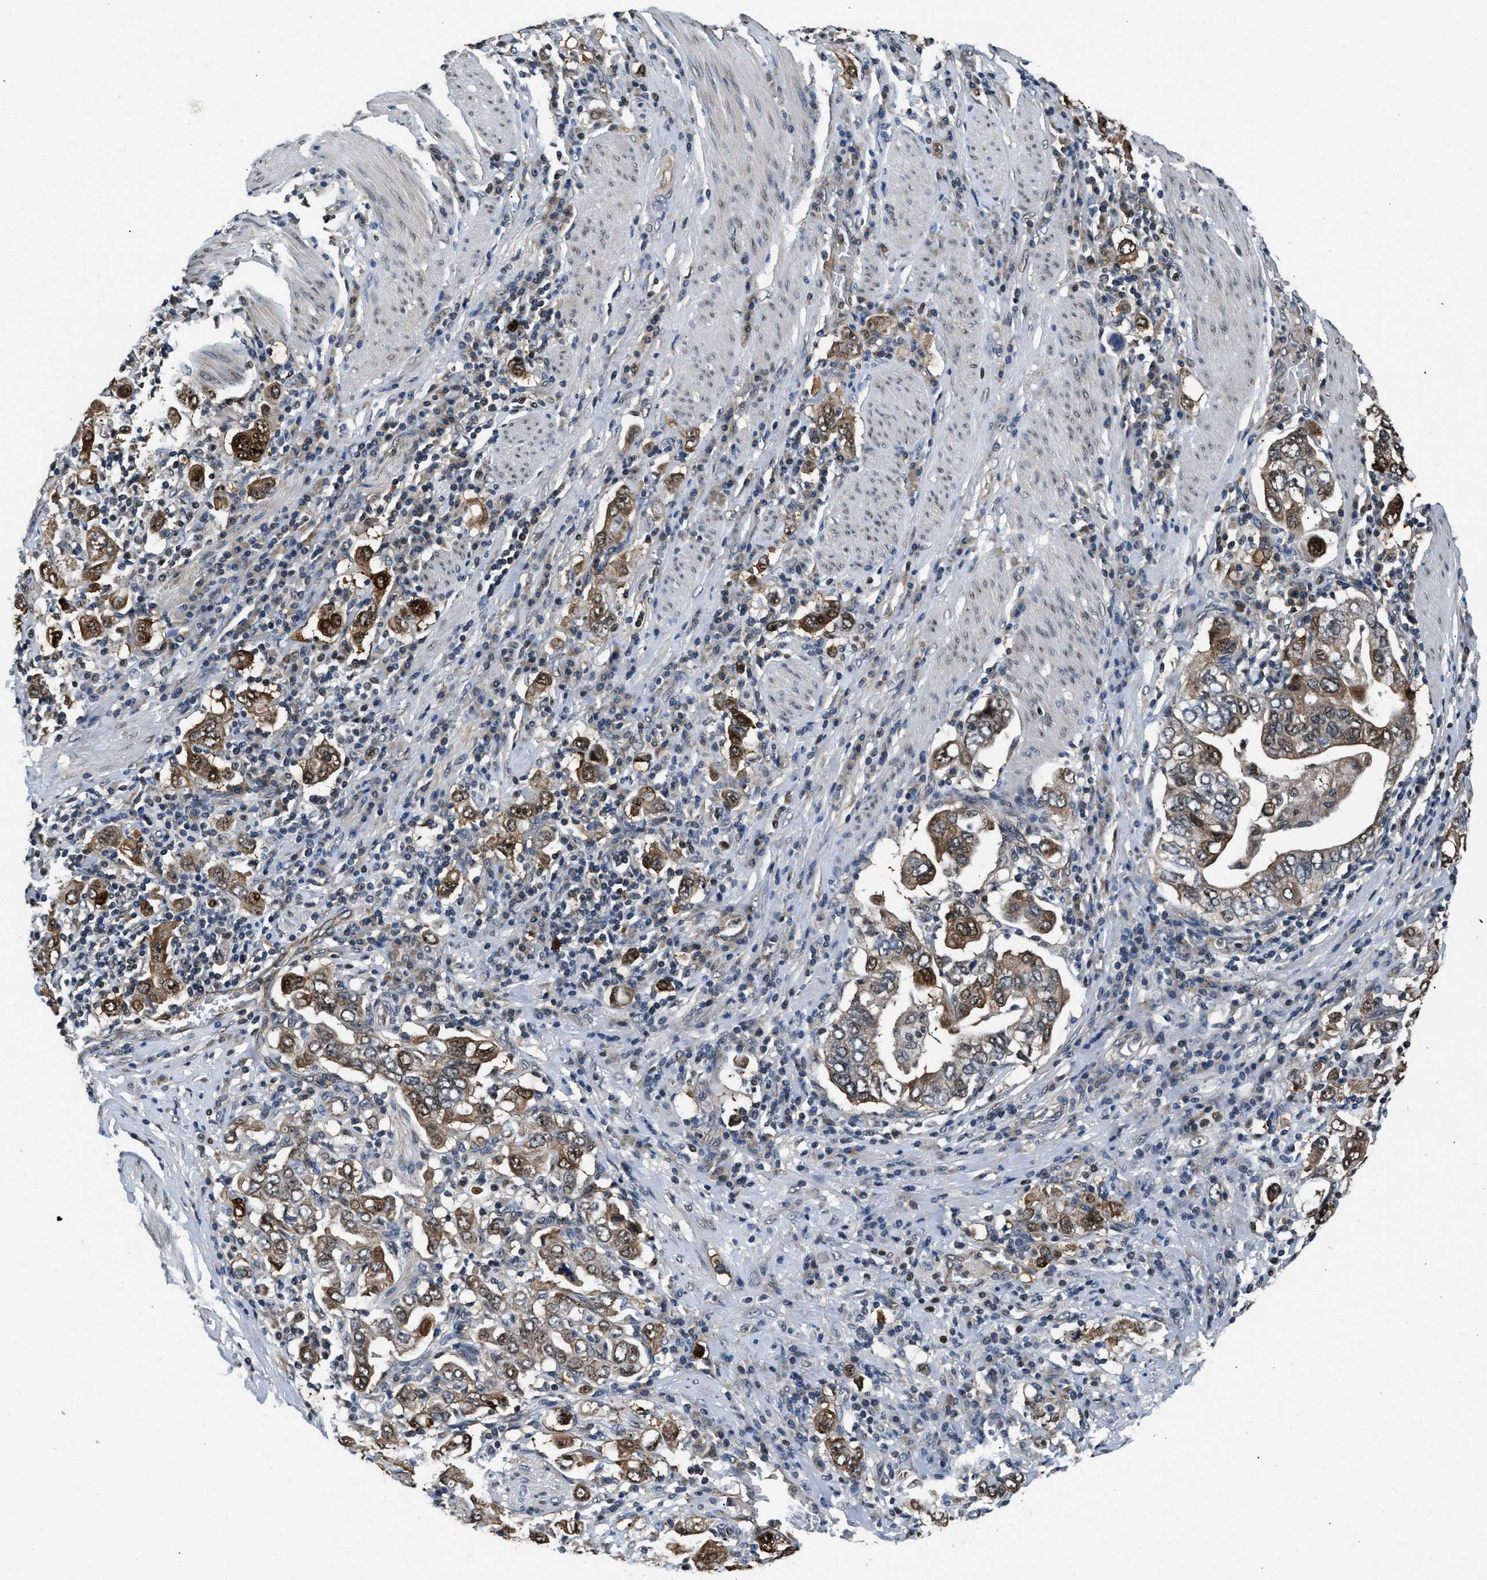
{"staining": {"intensity": "moderate", "quantity": ">75%", "location": "cytoplasmic/membranous,nuclear"}, "tissue": "stomach cancer", "cell_type": "Tumor cells", "image_type": "cancer", "snomed": [{"axis": "morphology", "description": "Adenocarcinoma, NOS"}, {"axis": "topography", "description": "Stomach, upper"}], "caption": "Approximately >75% of tumor cells in stomach cancer reveal moderate cytoplasmic/membranous and nuclear protein staining as visualized by brown immunohistochemical staining.", "gene": "RBM33", "patient": {"sex": "male", "age": 62}}